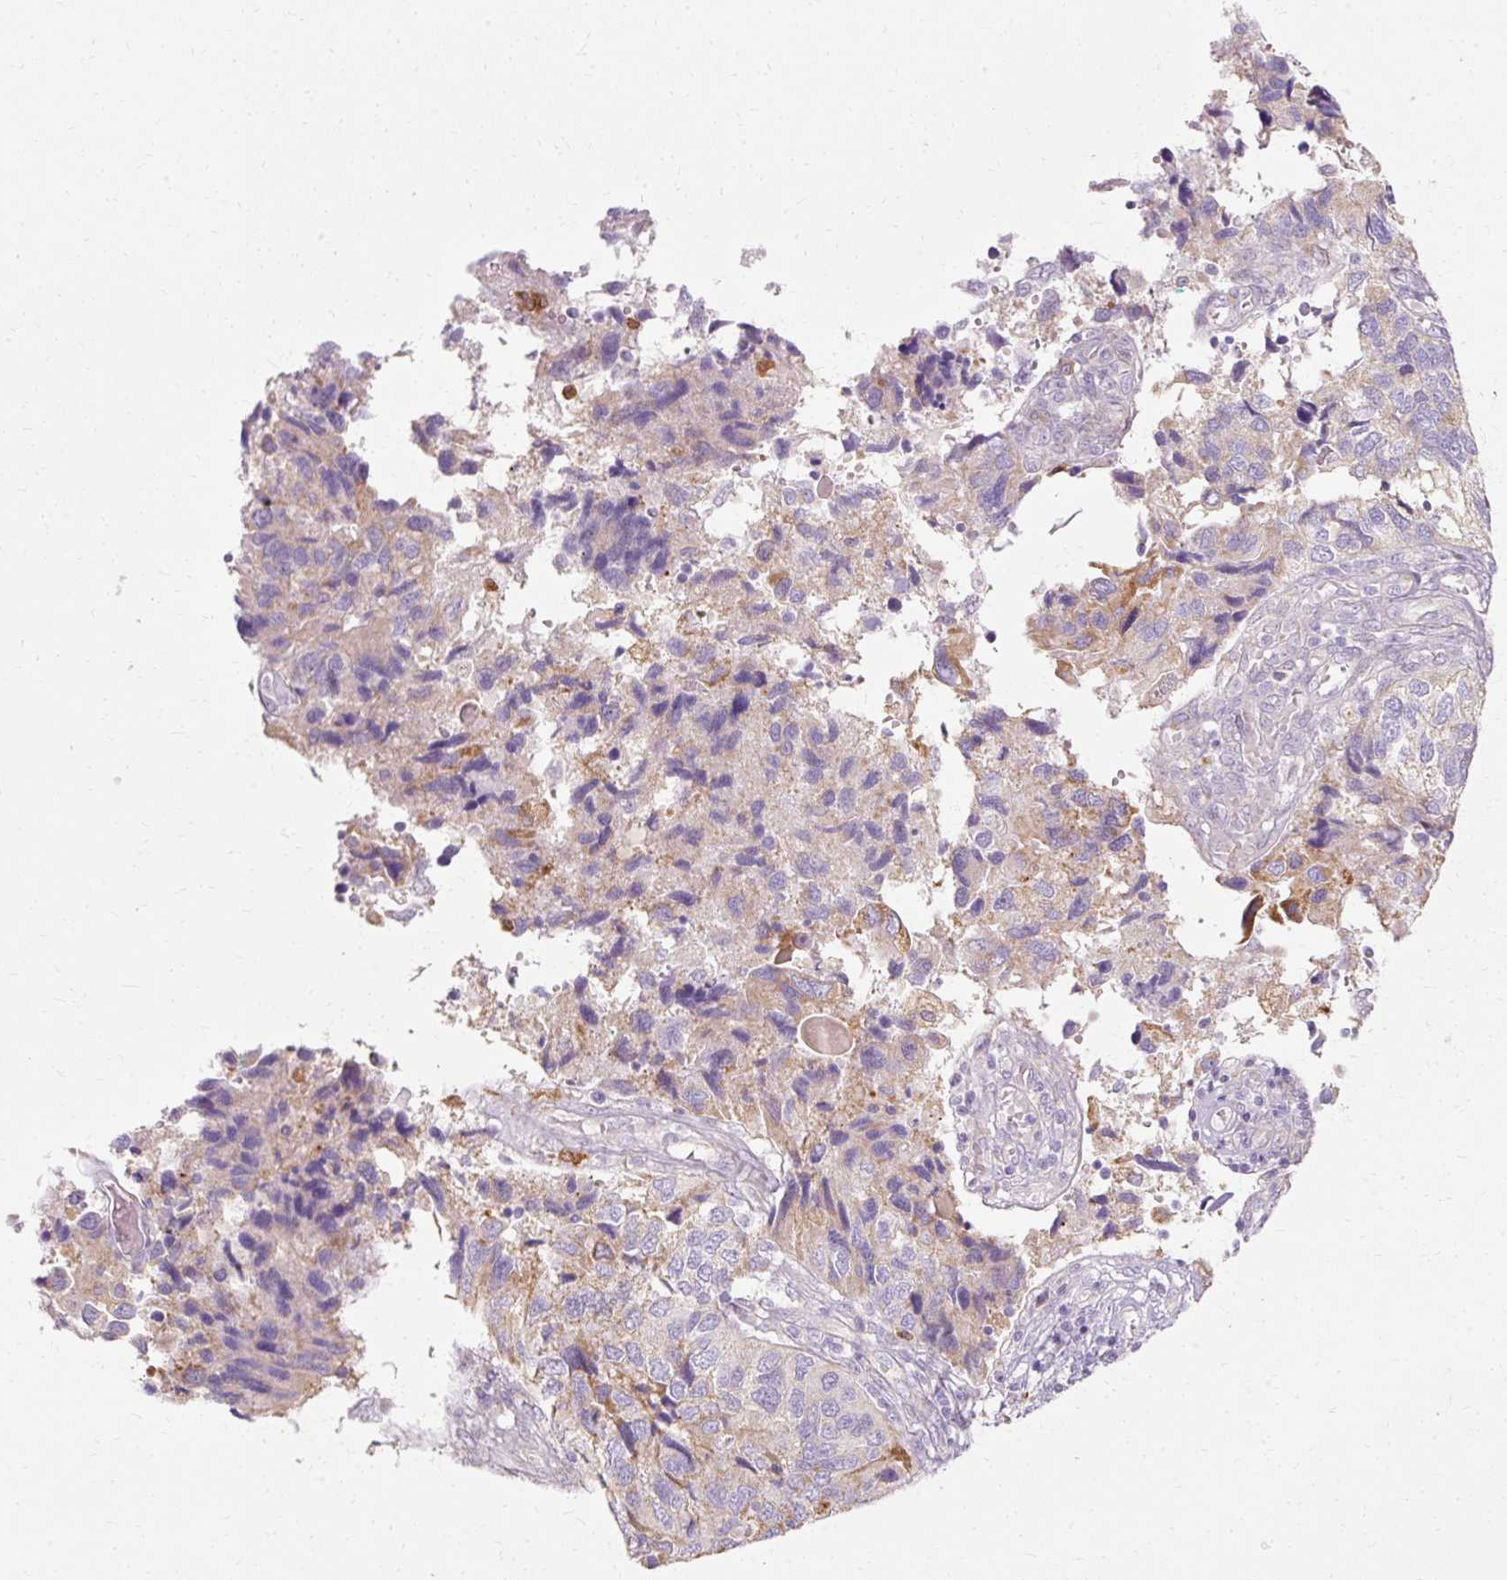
{"staining": {"intensity": "moderate", "quantity": "<25%", "location": "cytoplasmic/membranous"}, "tissue": "endometrial cancer", "cell_type": "Tumor cells", "image_type": "cancer", "snomed": [{"axis": "morphology", "description": "Carcinoma, NOS"}, {"axis": "topography", "description": "Uterus"}], "caption": "About <25% of tumor cells in human endometrial cancer exhibit moderate cytoplasmic/membranous protein expression as visualized by brown immunohistochemical staining.", "gene": "HSD11B1", "patient": {"sex": "female", "age": 76}}